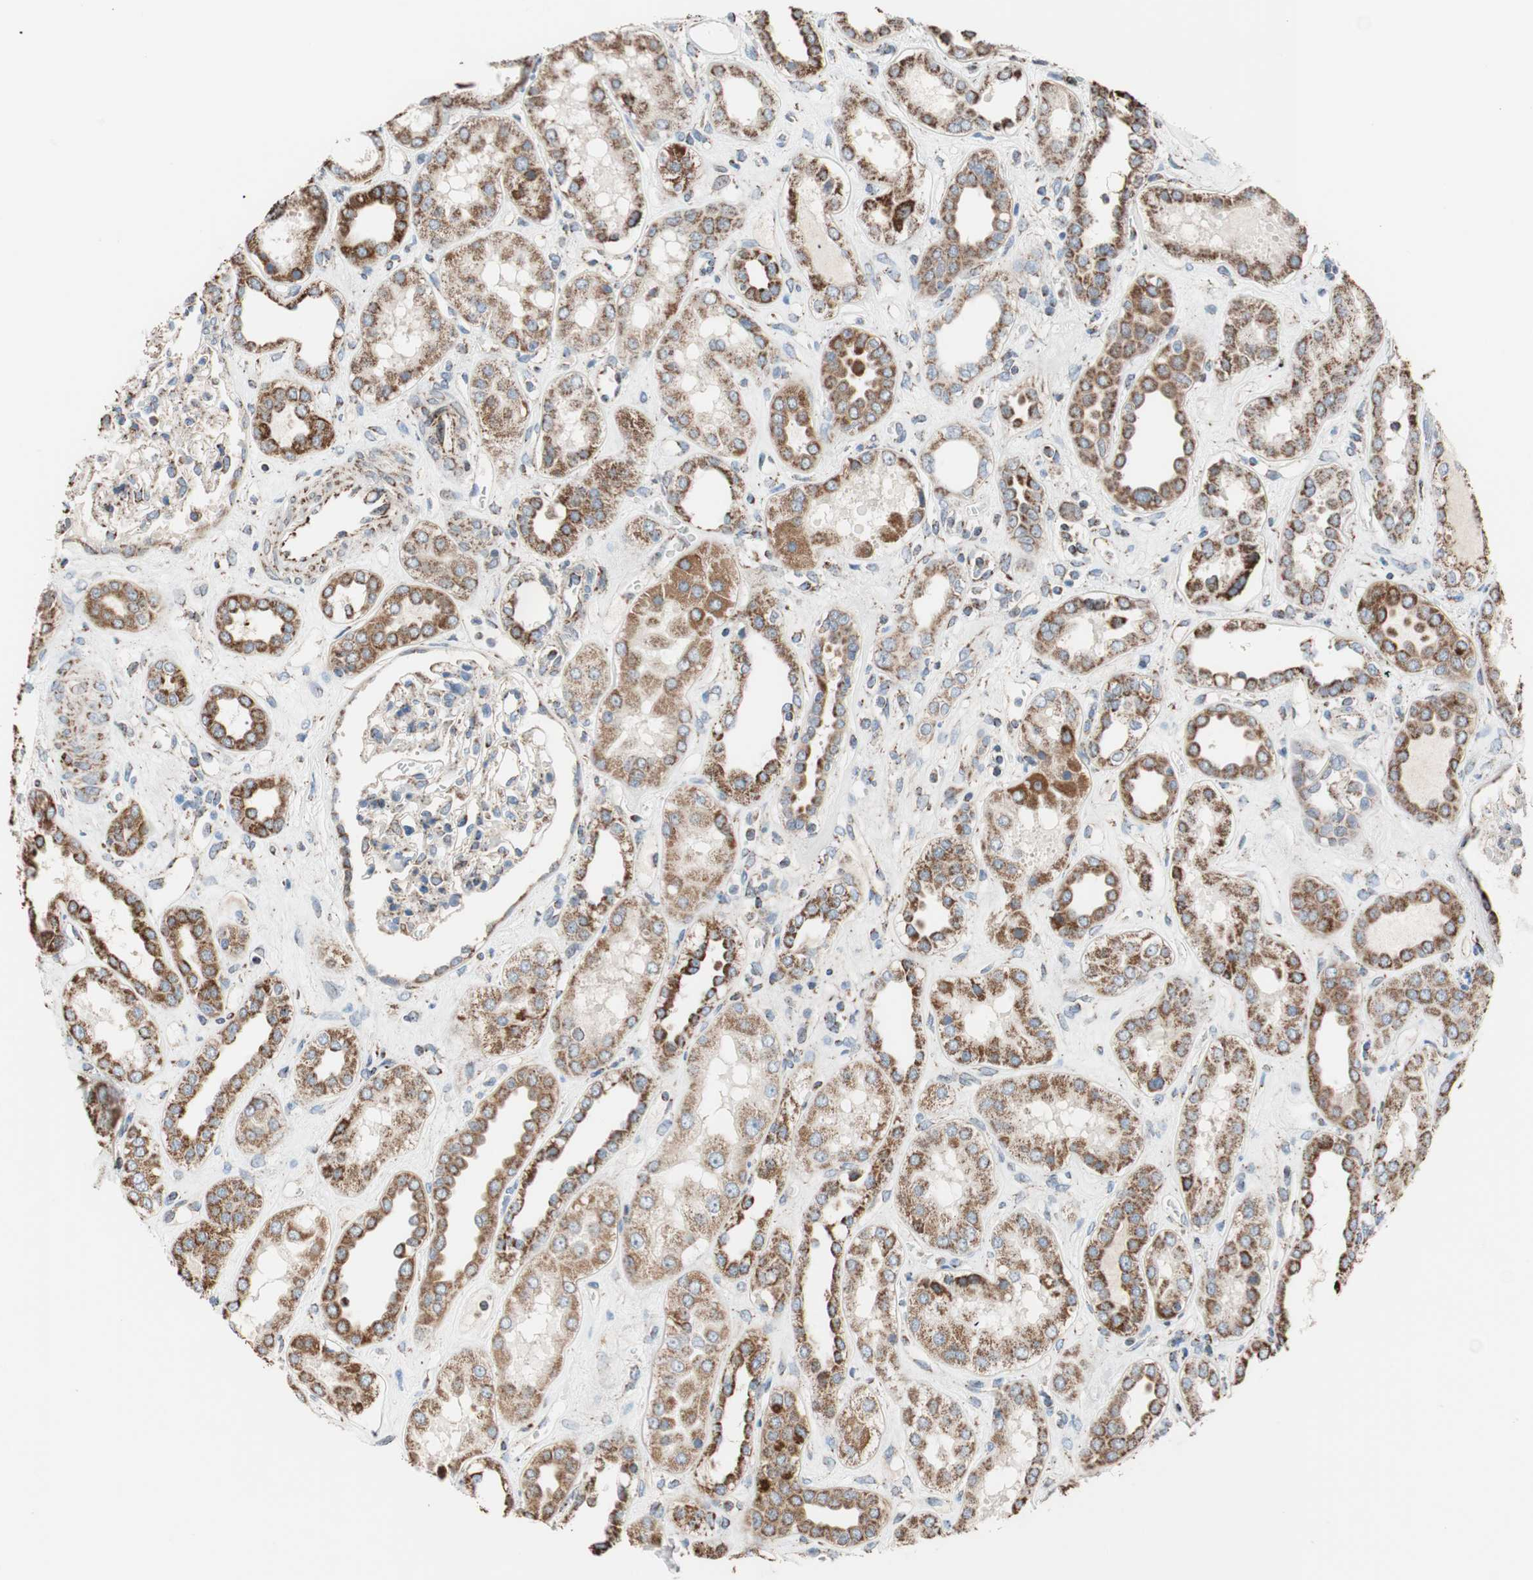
{"staining": {"intensity": "moderate", "quantity": "<25%", "location": "cytoplasmic/membranous"}, "tissue": "kidney", "cell_type": "Cells in glomeruli", "image_type": "normal", "snomed": [{"axis": "morphology", "description": "Normal tissue, NOS"}, {"axis": "topography", "description": "Kidney"}], "caption": "Normal kidney displays moderate cytoplasmic/membranous staining in approximately <25% of cells in glomeruli, visualized by immunohistochemistry. The protein is shown in brown color, while the nuclei are stained blue.", "gene": "PCSK4", "patient": {"sex": "male", "age": 59}}